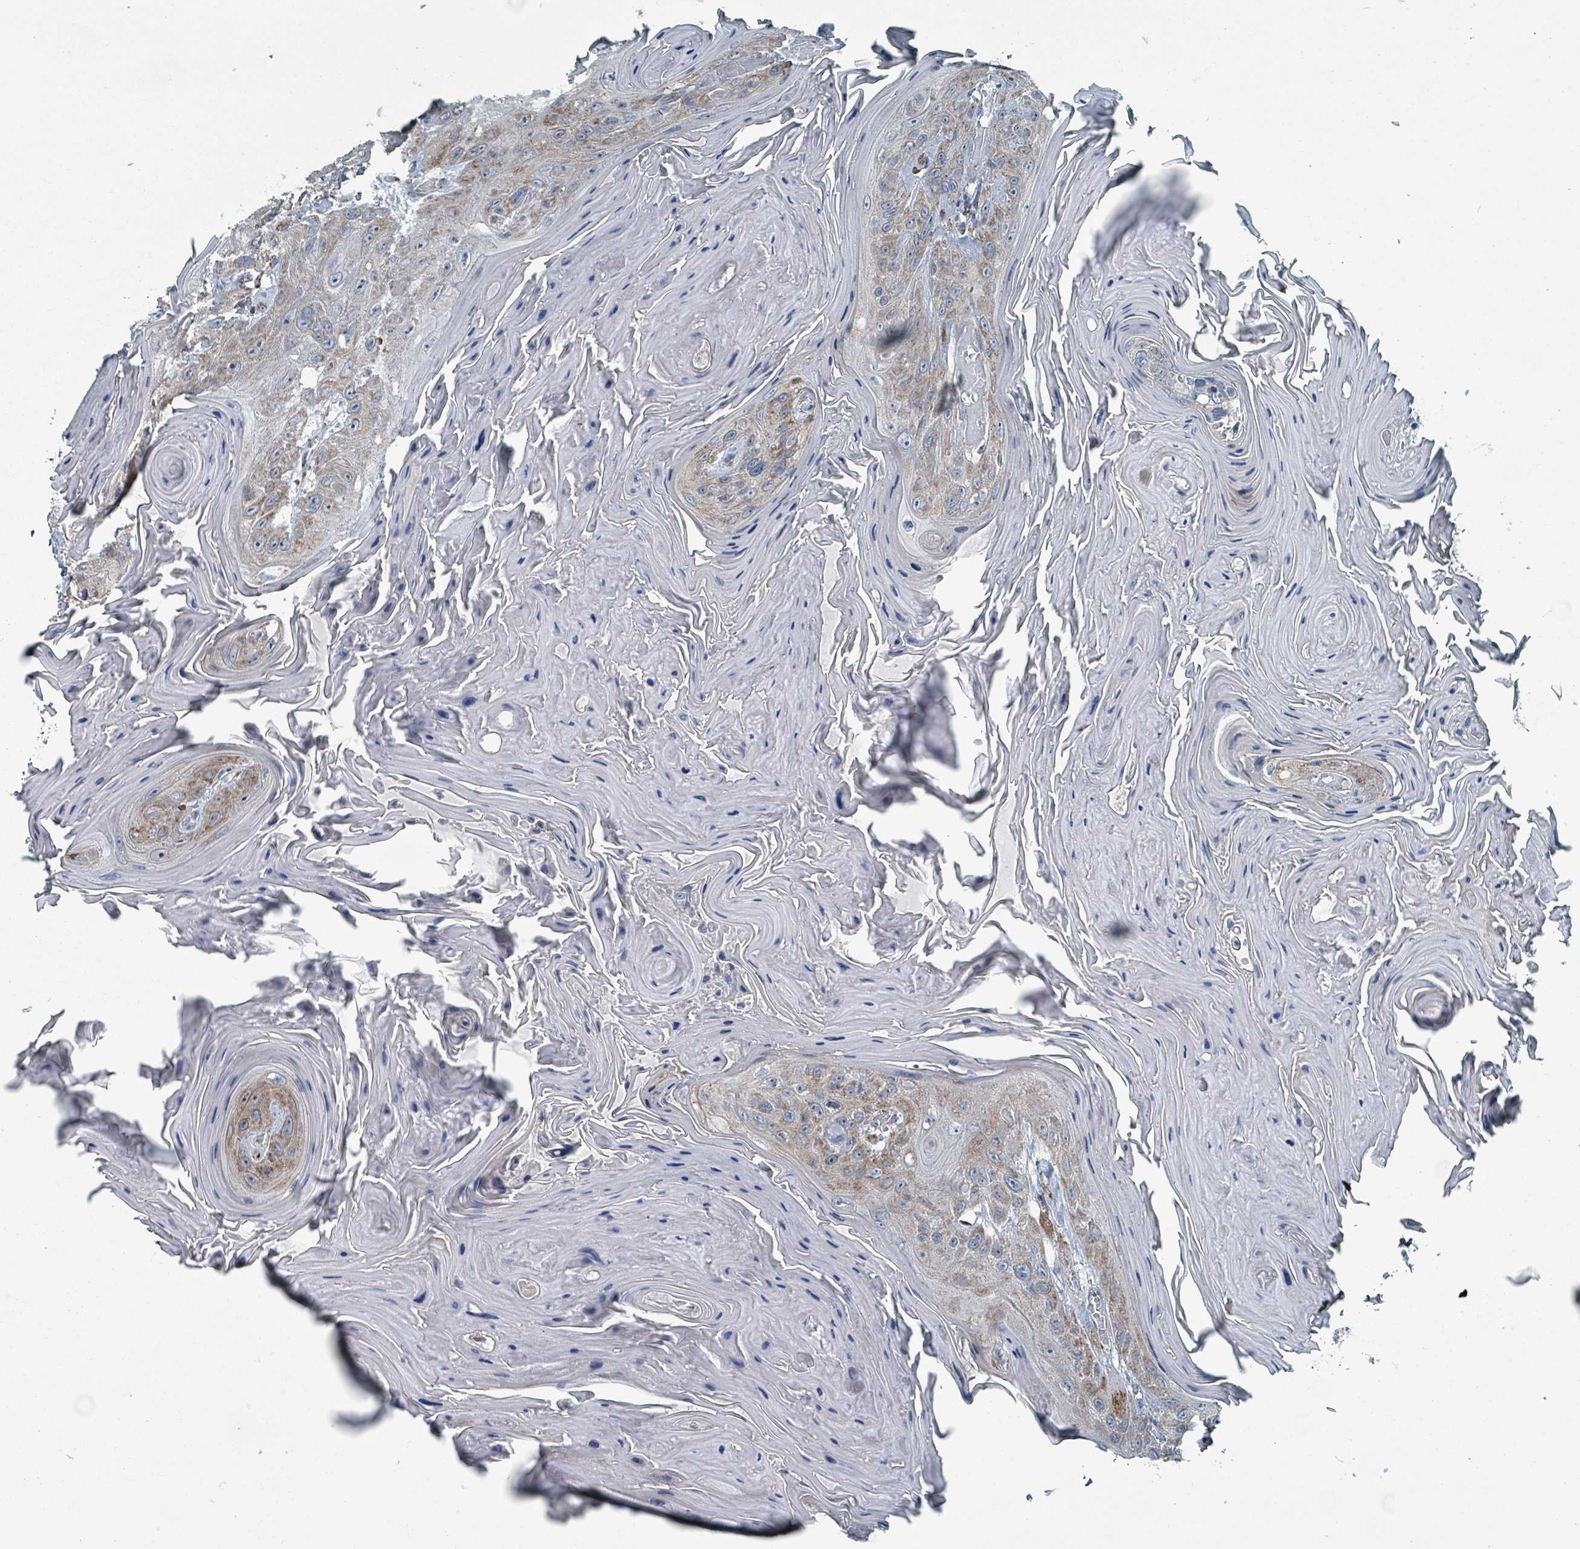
{"staining": {"intensity": "weak", "quantity": ">75%", "location": "cytoplasmic/membranous"}, "tissue": "head and neck cancer", "cell_type": "Tumor cells", "image_type": "cancer", "snomed": [{"axis": "morphology", "description": "Squamous cell carcinoma, NOS"}, {"axis": "topography", "description": "Head-Neck"}], "caption": "A photomicrograph showing weak cytoplasmic/membranous expression in approximately >75% of tumor cells in squamous cell carcinoma (head and neck), as visualized by brown immunohistochemical staining.", "gene": "ABHD18", "patient": {"sex": "female", "age": 59}}